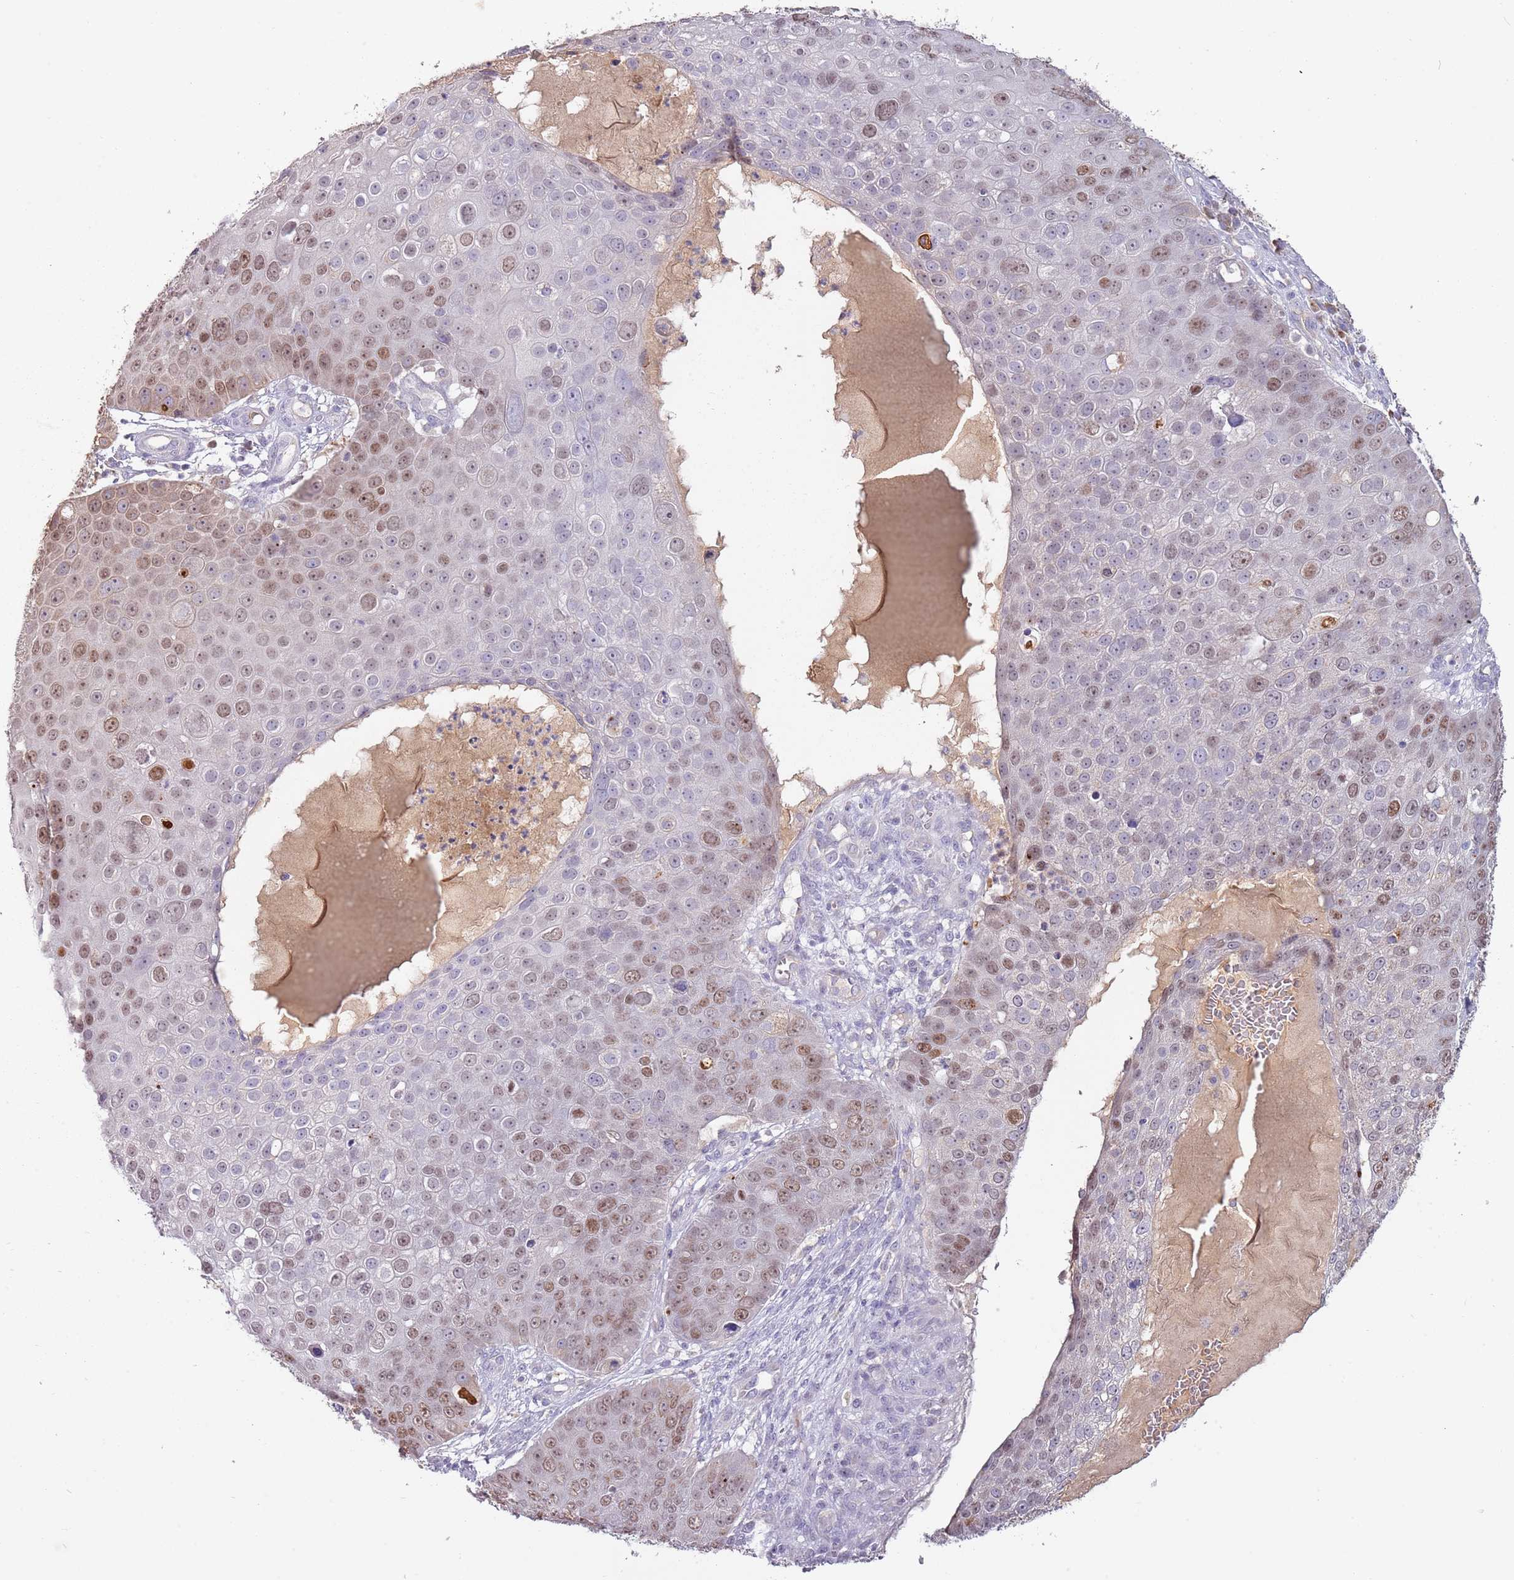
{"staining": {"intensity": "moderate", "quantity": "25%-75%", "location": "nuclear"}, "tissue": "skin cancer", "cell_type": "Tumor cells", "image_type": "cancer", "snomed": [{"axis": "morphology", "description": "Squamous cell carcinoma, NOS"}, {"axis": "topography", "description": "Skin"}], "caption": "Moderate nuclear positivity for a protein is present in approximately 25%-75% of tumor cells of skin cancer using IHC.", "gene": "SYS1", "patient": {"sex": "male", "age": 71}}